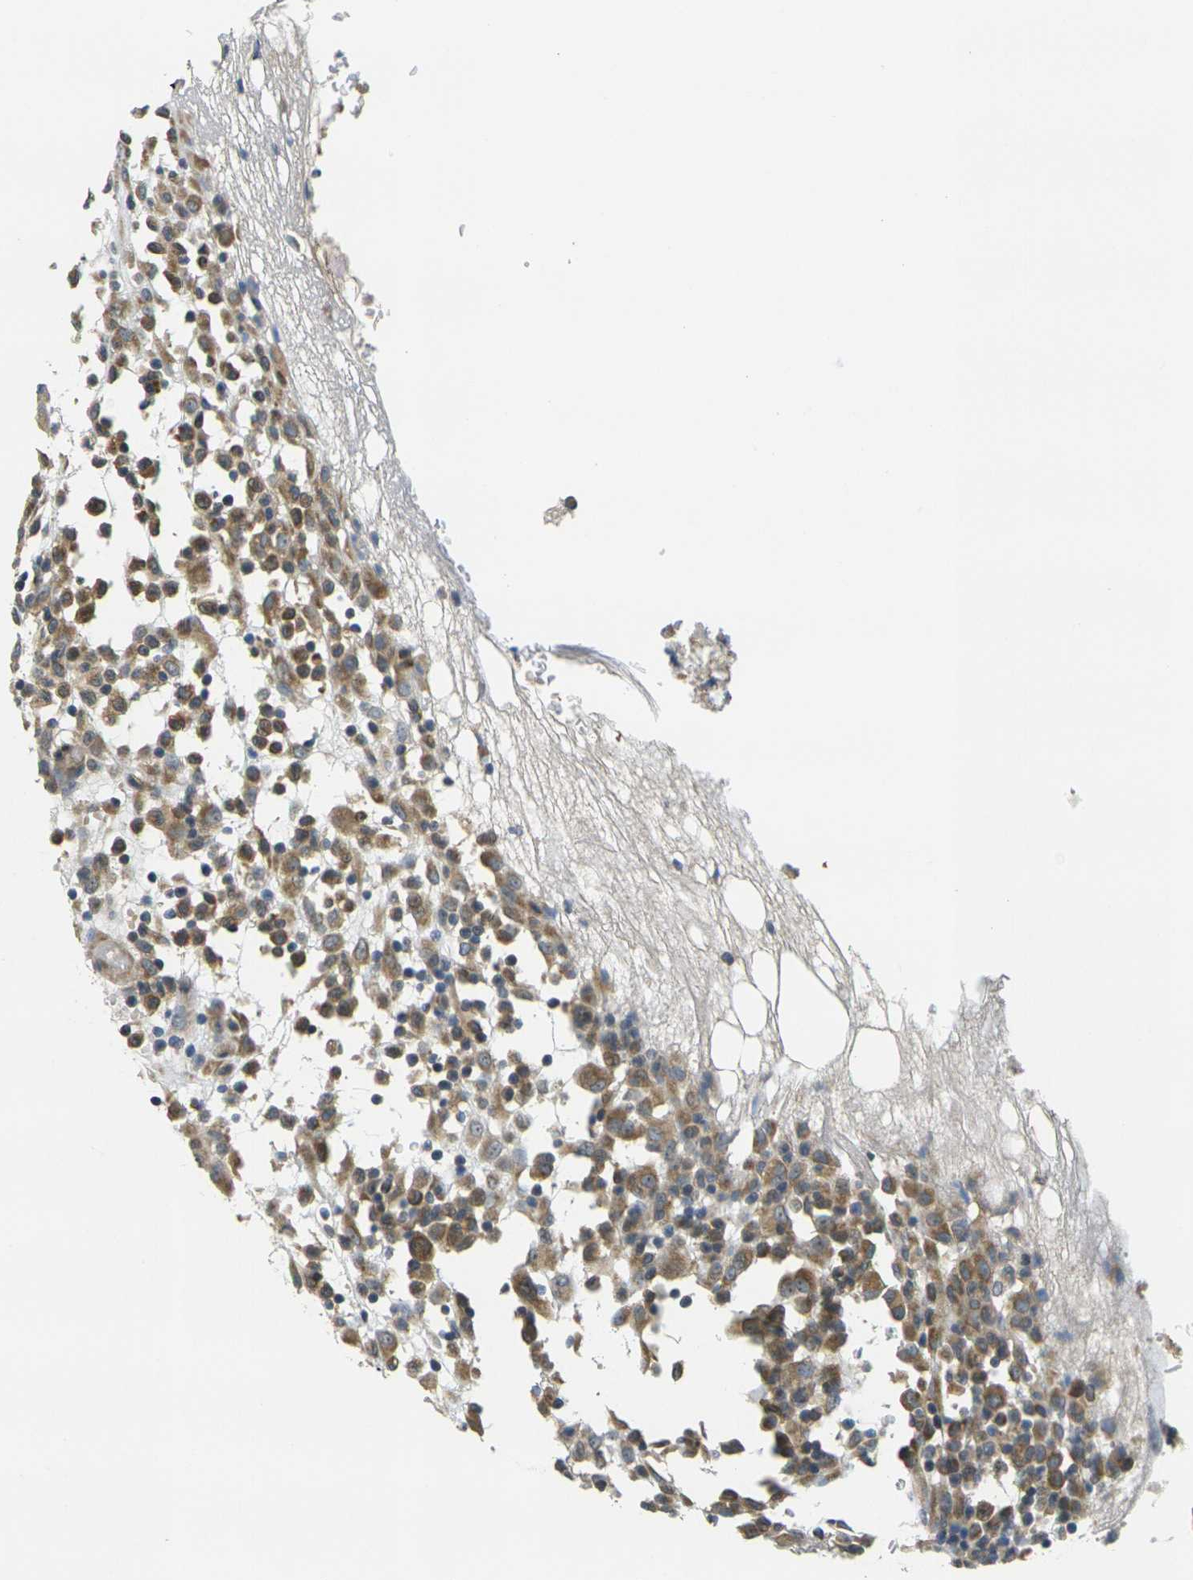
{"staining": {"intensity": "moderate", "quantity": ">75%", "location": "cytoplasmic/membranous"}, "tissue": "colorectal cancer", "cell_type": "Tumor cells", "image_type": "cancer", "snomed": [{"axis": "morphology", "description": "Adenocarcinoma, NOS"}, {"axis": "topography", "description": "Colon"}], "caption": "A brown stain labels moderate cytoplasmic/membranous positivity of a protein in human adenocarcinoma (colorectal) tumor cells. (DAB (3,3'-diaminobenzidine) IHC, brown staining for protein, blue staining for nuclei).", "gene": "MINAR2", "patient": {"sex": "female", "age": 86}}